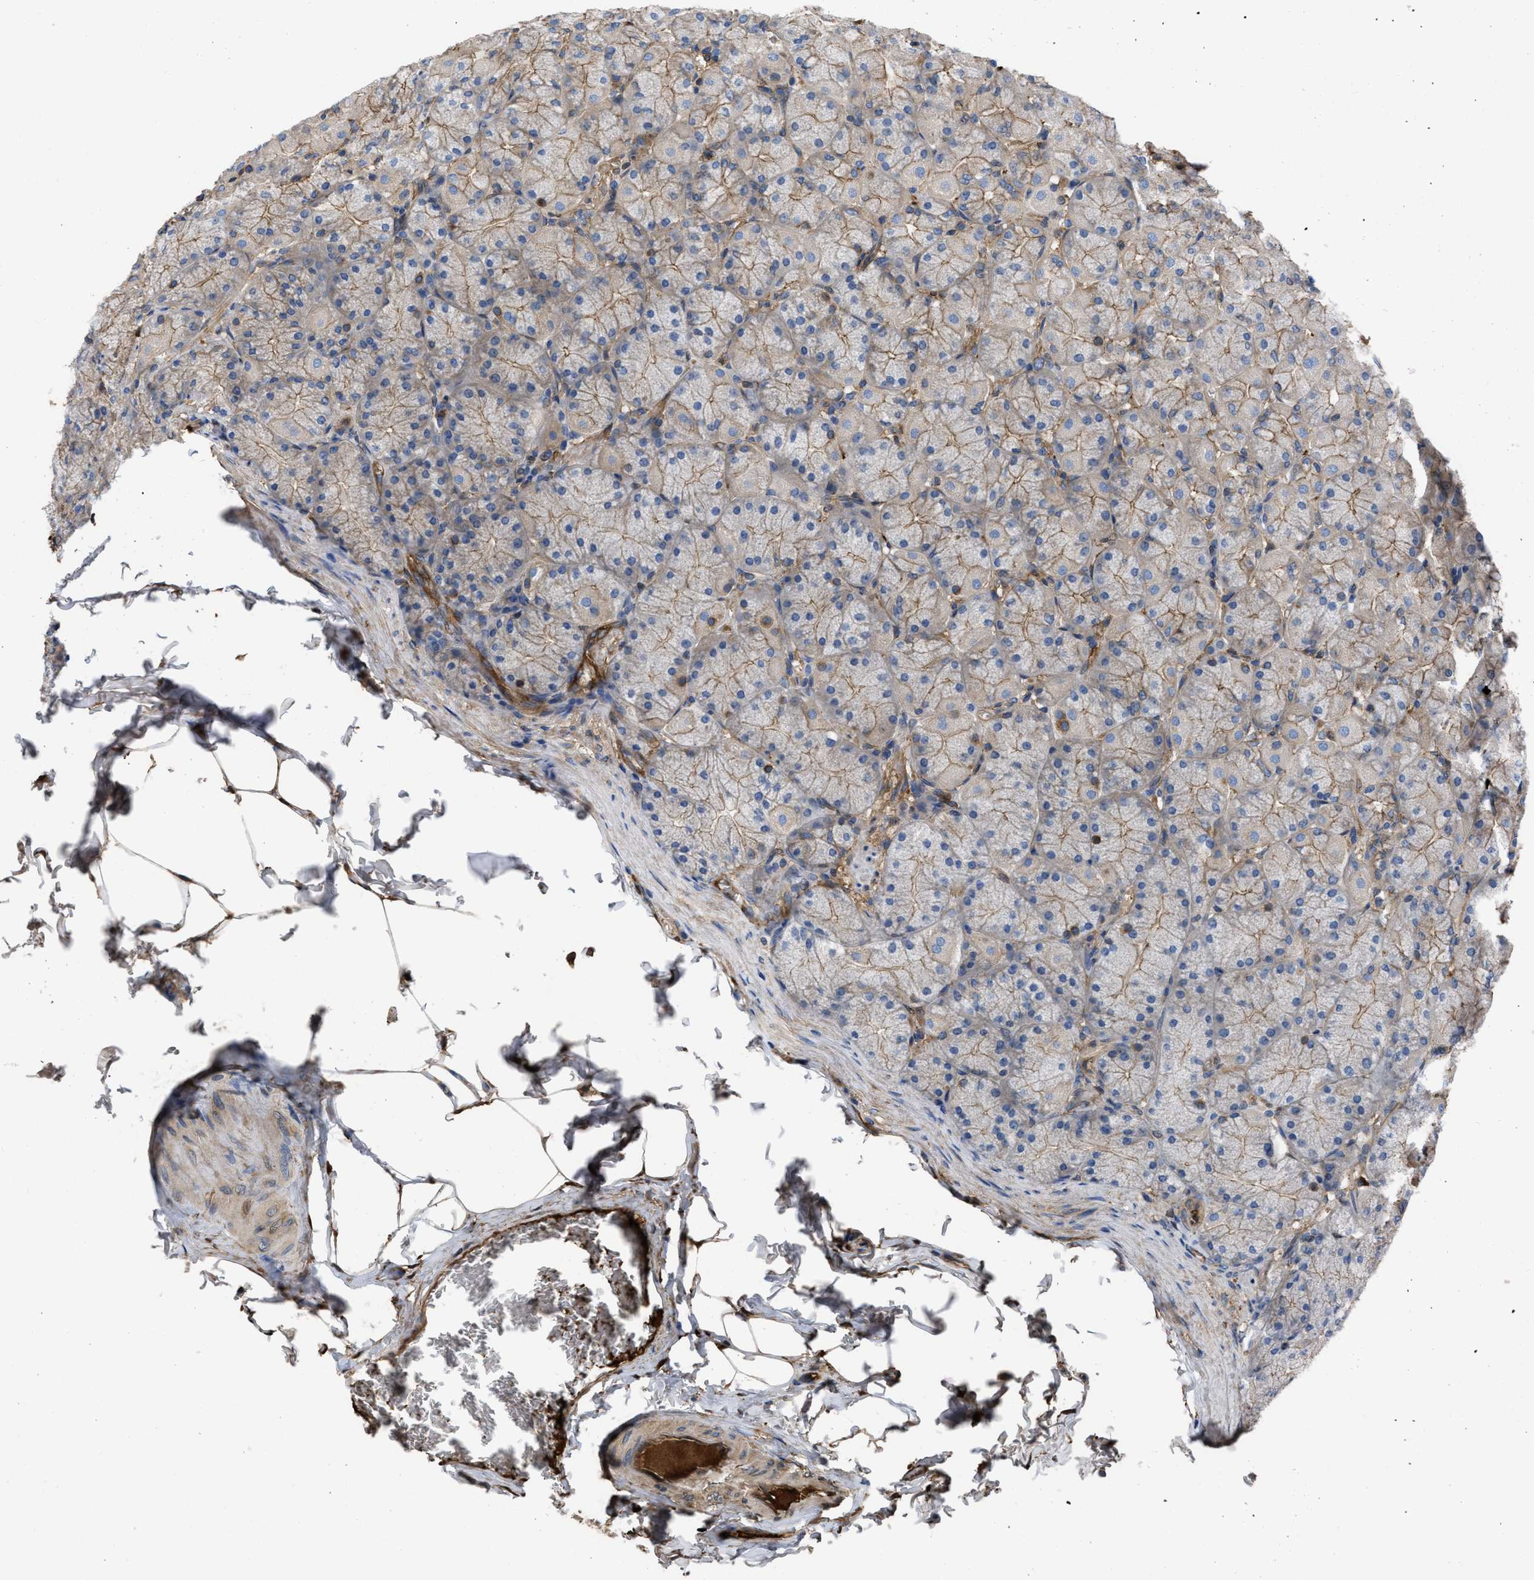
{"staining": {"intensity": "weak", "quantity": "25%-75%", "location": "cytoplasmic/membranous"}, "tissue": "stomach", "cell_type": "Glandular cells", "image_type": "normal", "snomed": [{"axis": "morphology", "description": "Normal tissue, NOS"}, {"axis": "topography", "description": "Stomach, upper"}], "caption": "IHC staining of normal stomach, which displays low levels of weak cytoplasmic/membranous positivity in about 25%-75% of glandular cells indicating weak cytoplasmic/membranous protein positivity. The staining was performed using DAB (brown) for protein detection and nuclei were counterstained in hematoxylin (blue).", "gene": "TRIOBP", "patient": {"sex": "female", "age": 56}}